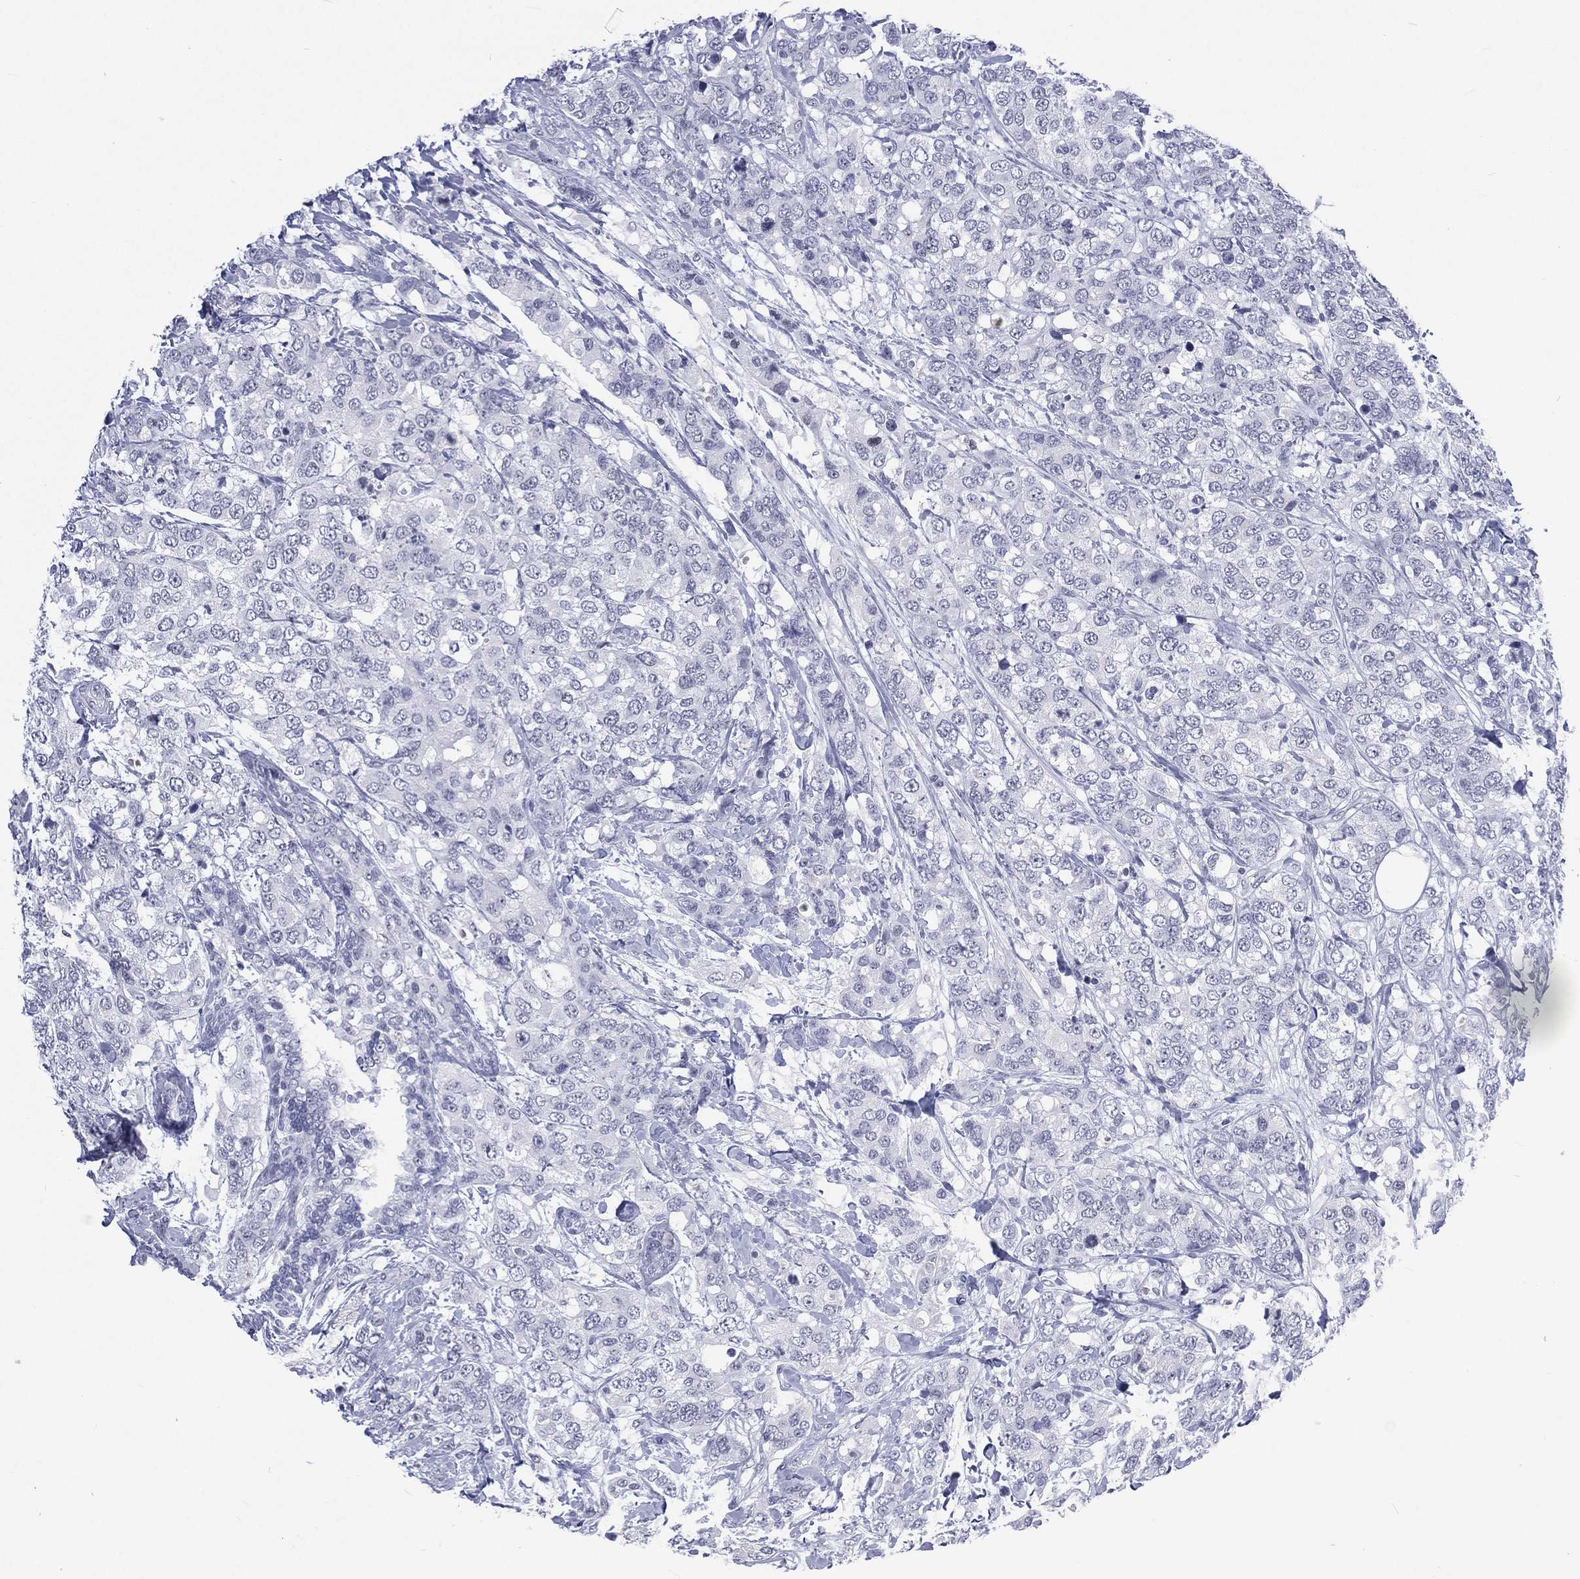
{"staining": {"intensity": "negative", "quantity": "none", "location": "none"}, "tissue": "breast cancer", "cell_type": "Tumor cells", "image_type": "cancer", "snomed": [{"axis": "morphology", "description": "Lobular carcinoma"}, {"axis": "topography", "description": "Breast"}], "caption": "Human lobular carcinoma (breast) stained for a protein using immunohistochemistry (IHC) displays no staining in tumor cells.", "gene": "SSX1", "patient": {"sex": "female", "age": 59}}